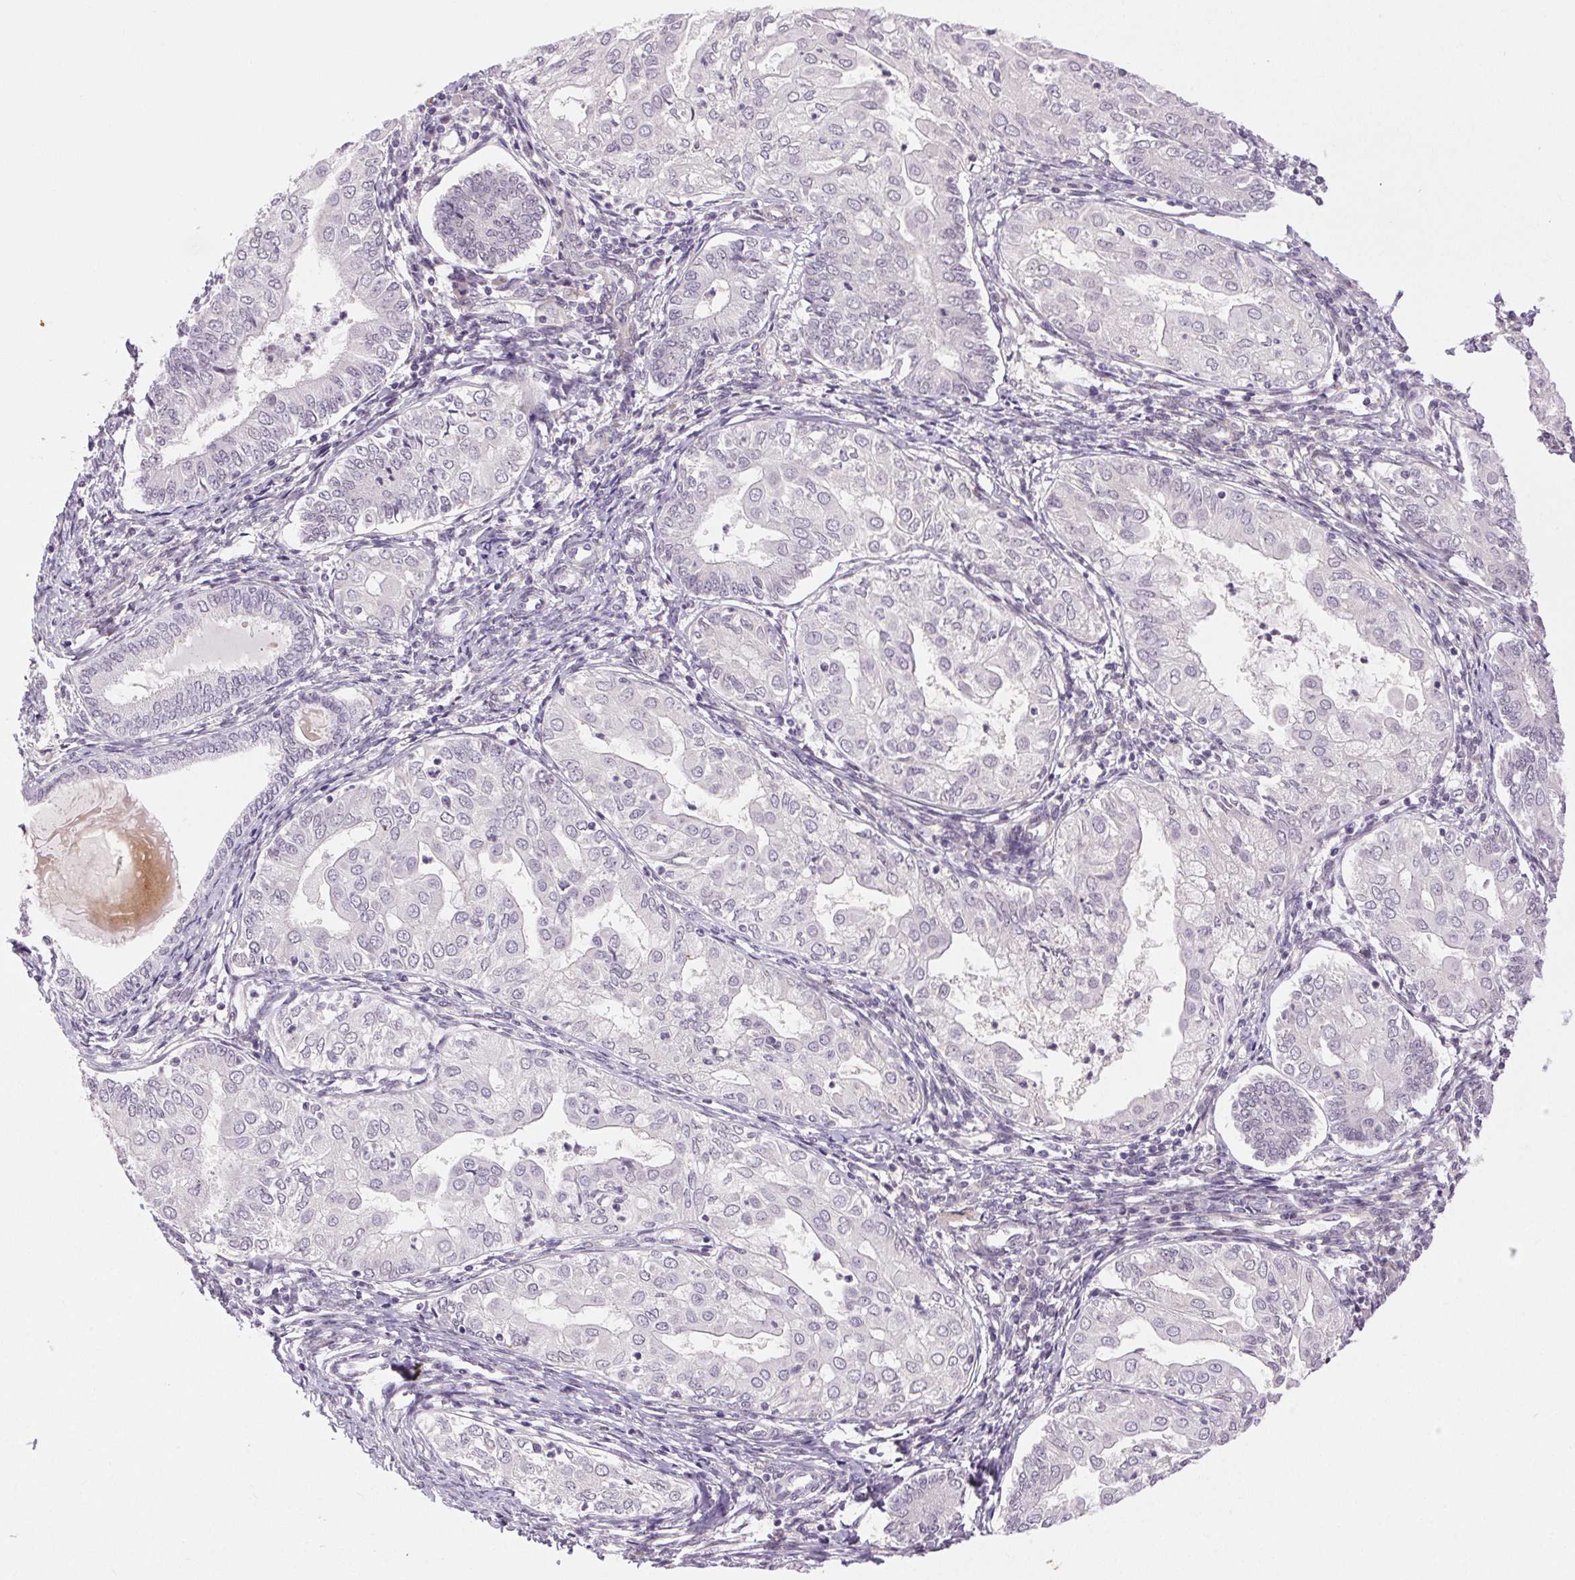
{"staining": {"intensity": "negative", "quantity": "none", "location": "none"}, "tissue": "endometrial cancer", "cell_type": "Tumor cells", "image_type": "cancer", "snomed": [{"axis": "morphology", "description": "Adenocarcinoma, NOS"}, {"axis": "topography", "description": "Endometrium"}], "caption": "Adenocarcinoma (endometrial) stained for a protein using IHC reveals no expression tumor cells.", "gene": "FAM168A", "patient": {"sex": "female", "age": 68}}